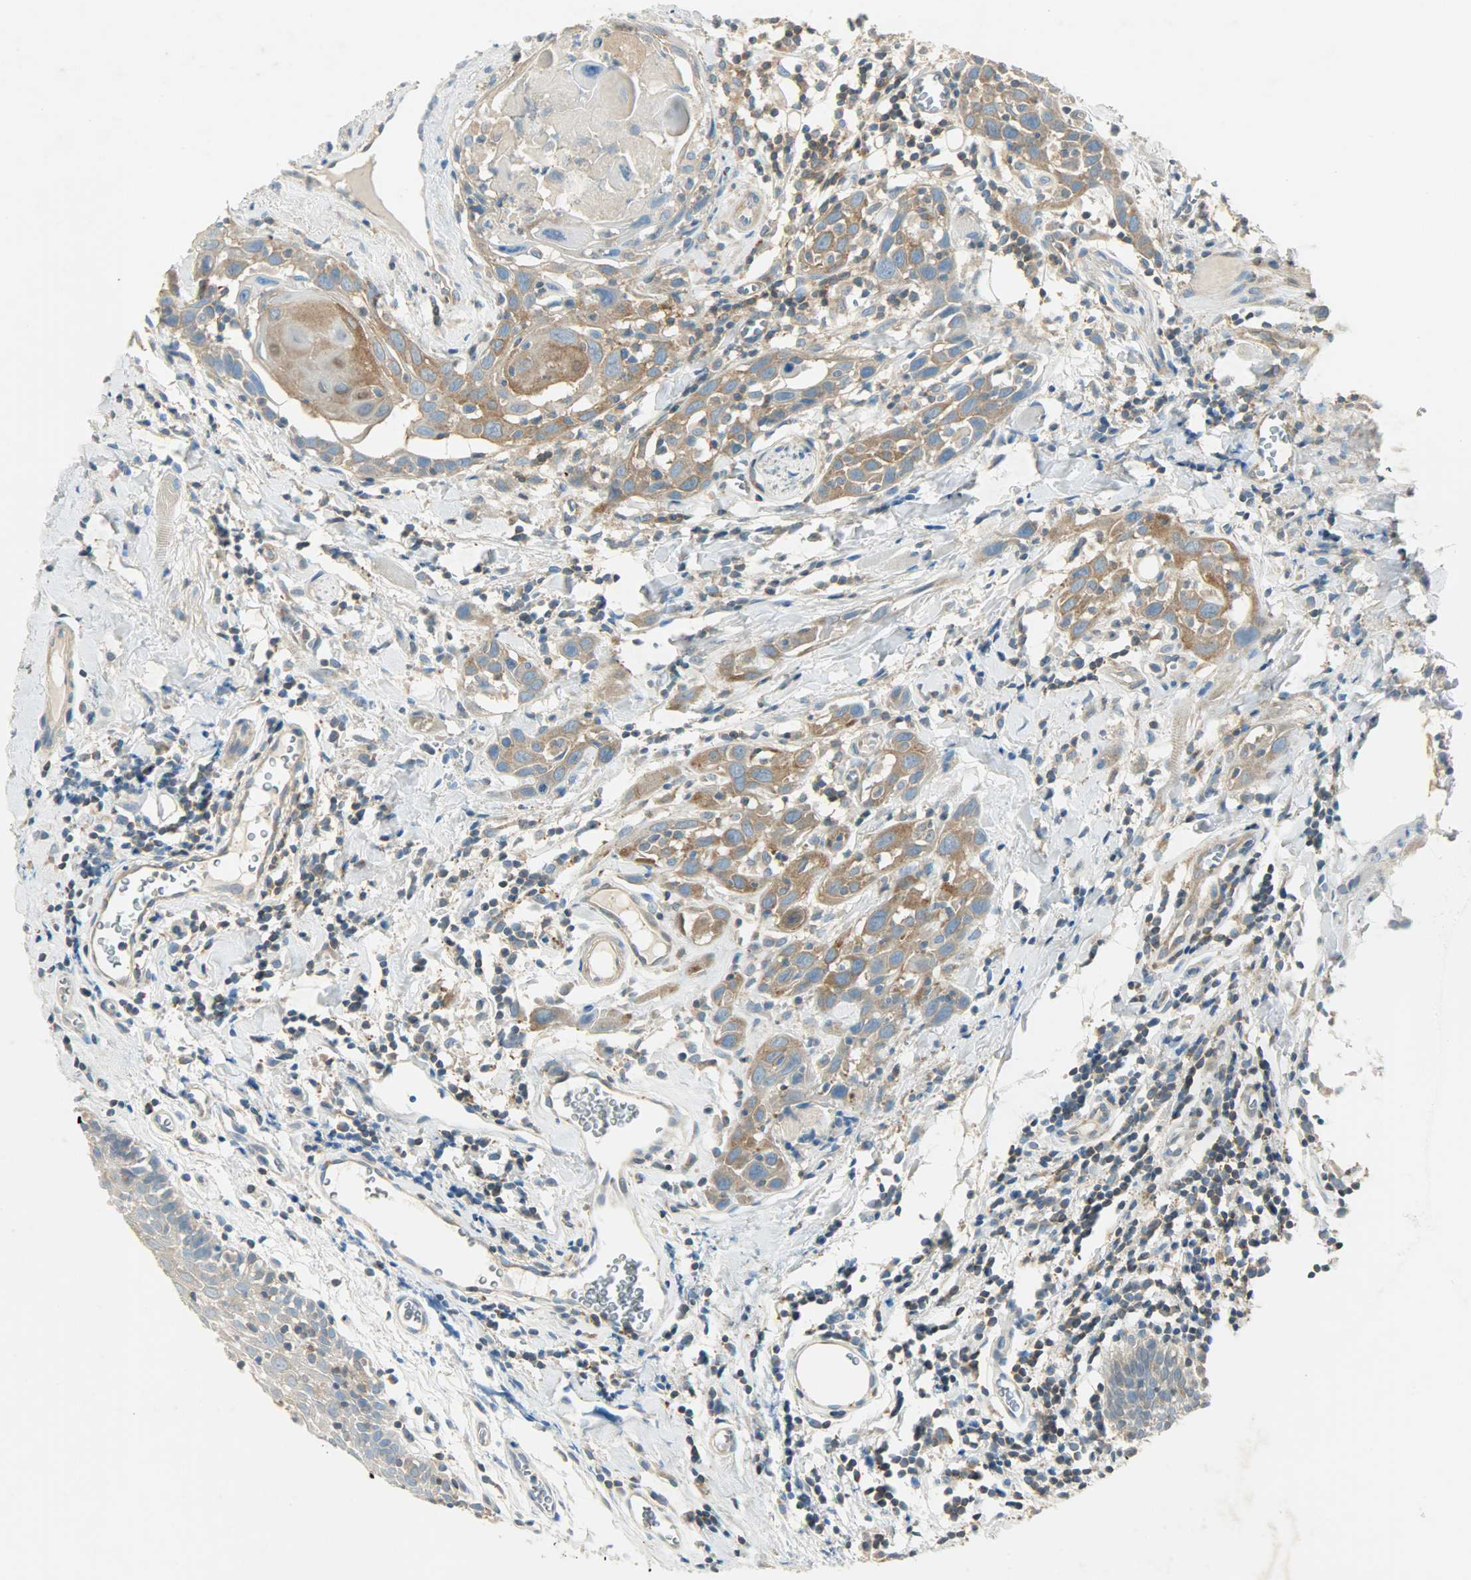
{"staining": {"intensity": "moderate", "quantity": ">75%", "location": "cytoplasmic/membranous"}, "tissue": "head and neck cancer", "cell_type": "Tumor cells", "image_type": "cancer", "snomed": [{"axis": "morphology", "description": "Squamous cell carcinoma, NOS"}, {"axis": "topography", "description": "Oral tissue"}, {"axis": "topography", "description": "Head-Neck"}], "caption": "The image reveals a brown stain indicating the presence of a protein in the cytoplasmic/membranous of tumor cells in squamous cell carcinoma (head and neck).", "gene": "TSC22D2", "patient": {"sex": "female", "age": 50}}